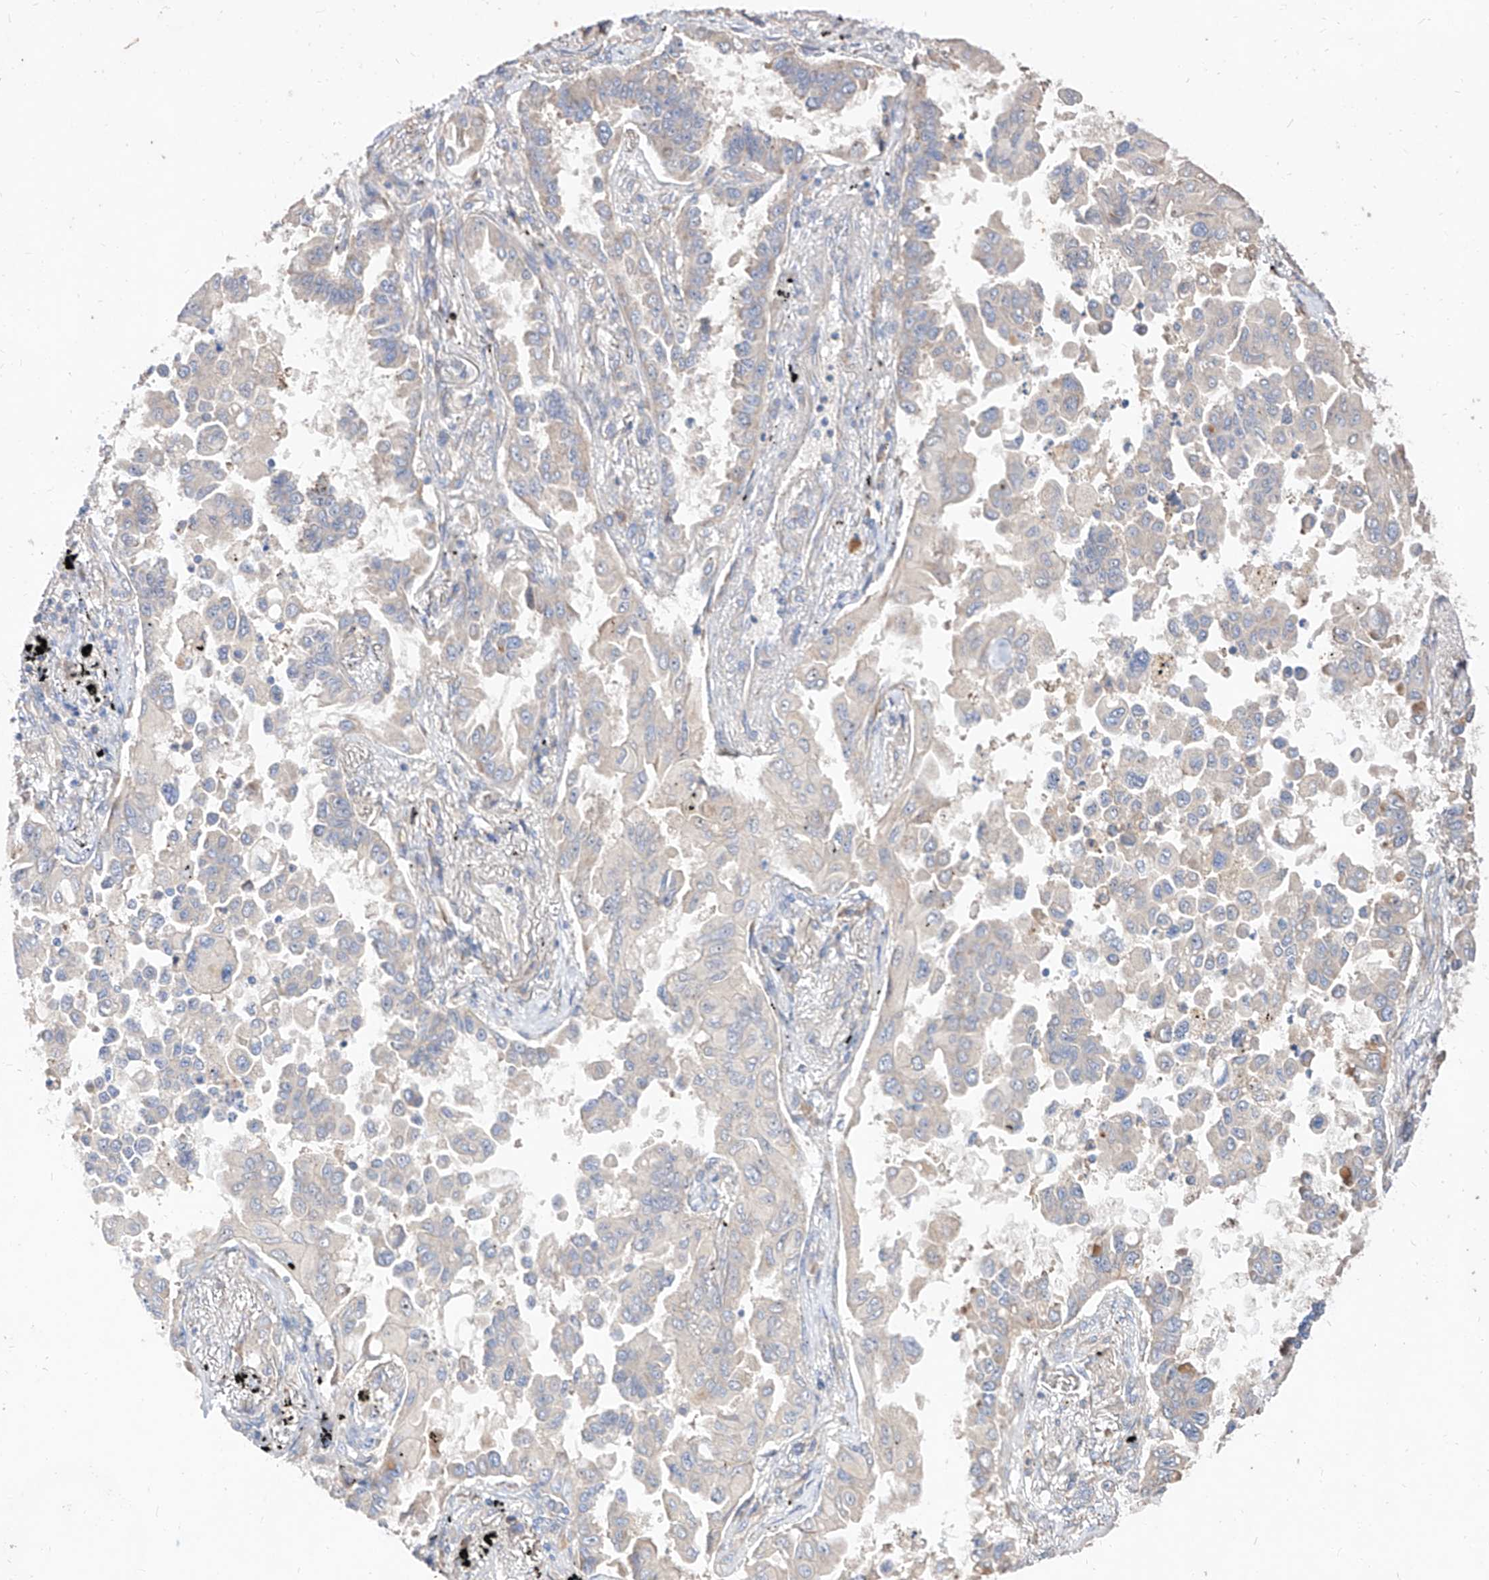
{"staining": {"intensity": "weak", "quantity": "25%-75%", "location": "cytoplasmic/membranous"}, "tissue": "lung cancer", "cell_type": "Tumor cells", "image_type": "cancer", "snomed": [{"axis": "morphology", "description": "Adenocarcinoma, NOS"}, {"axis": "topography", "description": "Lung"}], "caption": "High-magnification brightfield microscopy of lung cancer stained with DAB (brown) and counterstained with hematoxylin (blue). tumor cells exhibit weak cytoplasmic/membranous staining is appreciated in about25%-75% of cells.", "gene": "DIRAS3", "patient": {"sex": "female", "age": 67}}